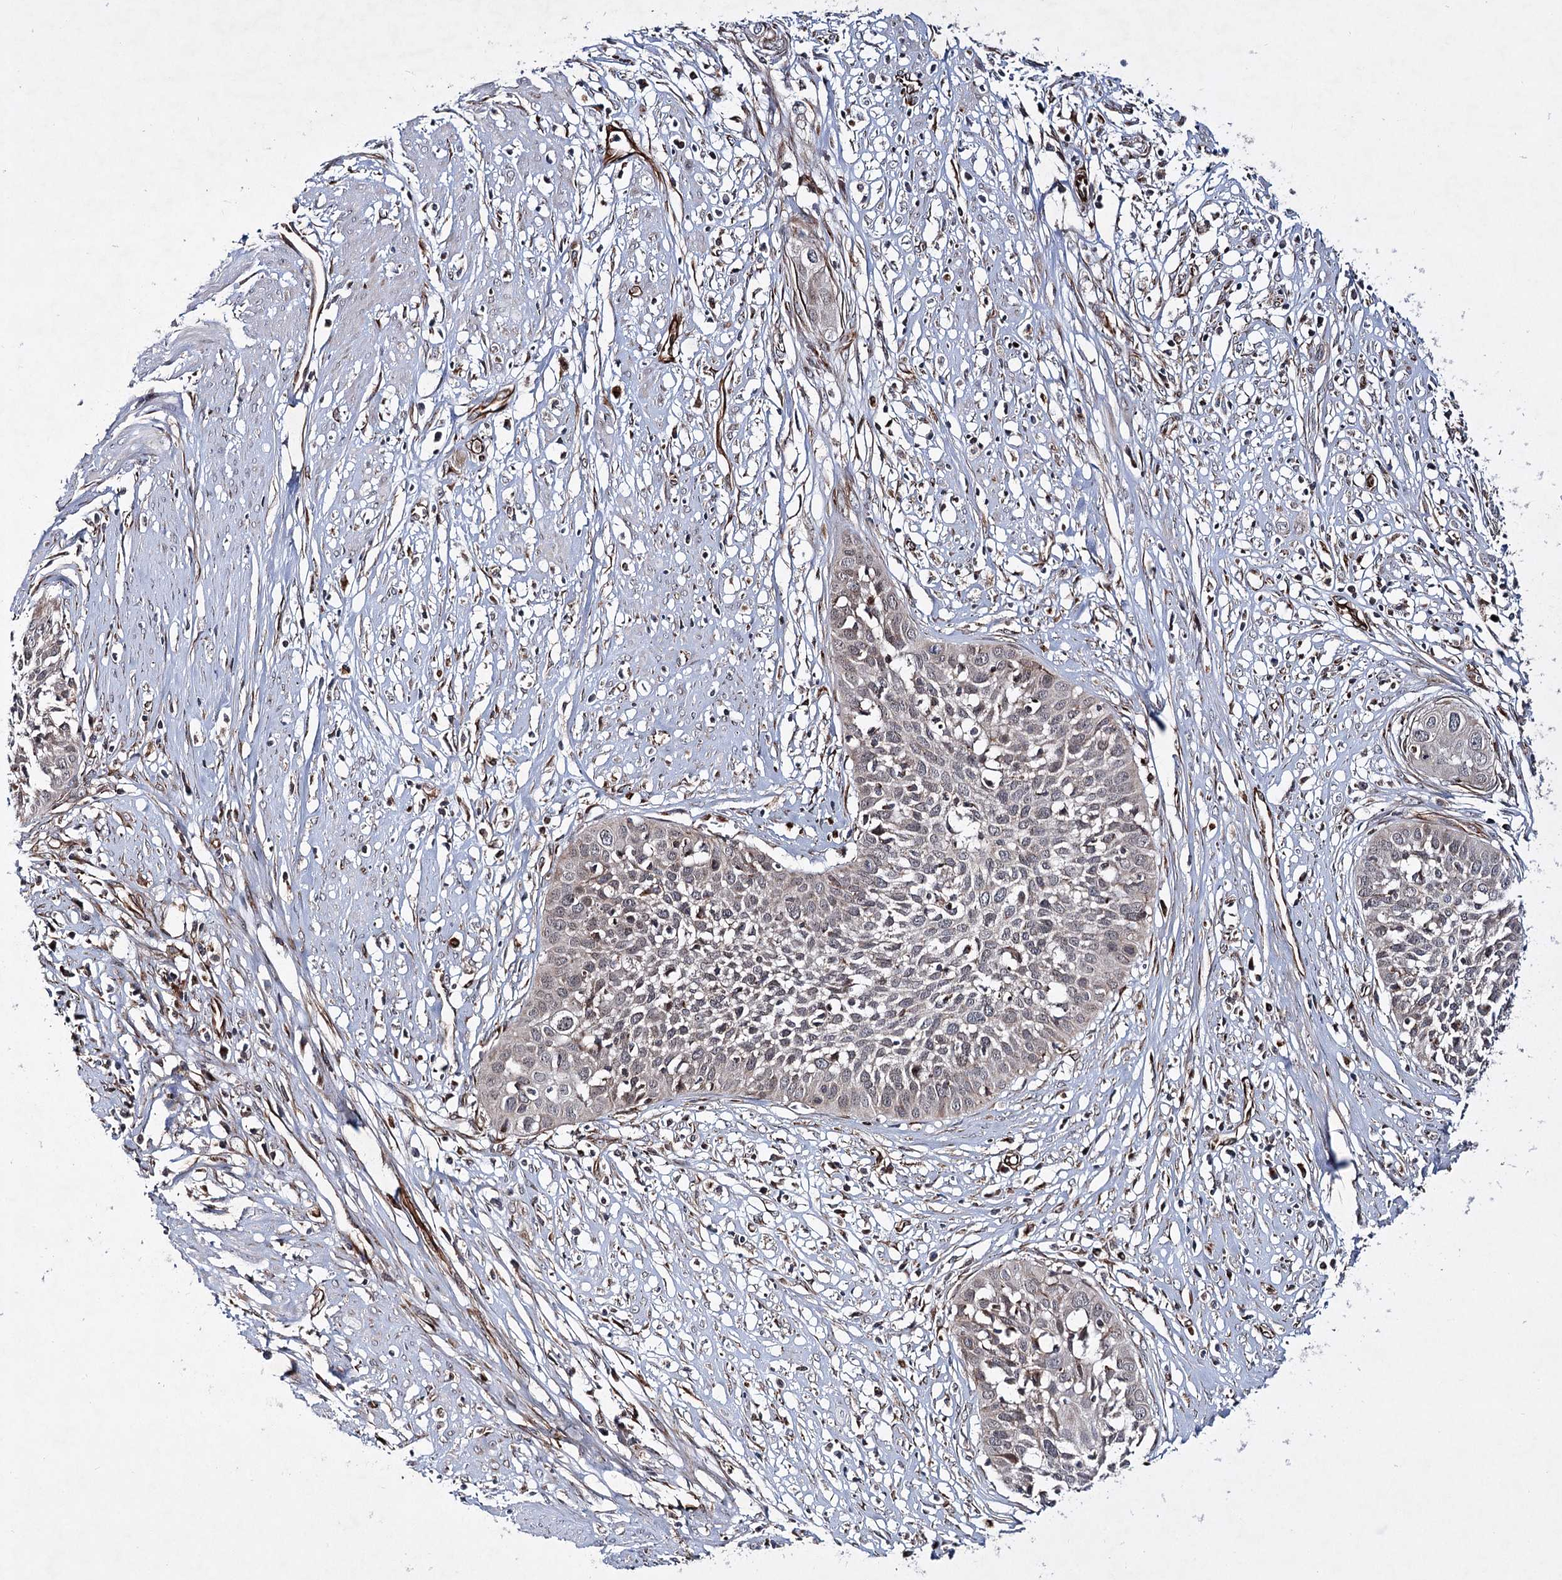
{"staining": {"intensity": "negative", "quantity": "none", "location": "none"}, "tissue": "cervical cancer", "cell_type": "Tumor cells", "image_type": "cancer", "snomed": [{"axis": "morphology", "description": "Squamous cell carcinoma, NOS"}, {"axis": "topography", "description": "Cervix"}], "caption": "Immunohistochemistry image of neoplastic tissue: human squamous cell carcinoma (cervical) stained with DAB (3,3'-diaminobenzidine) displays no significant protein staining in tumor cells.", "gene": "DPEP2", "patient": {"sex": "female", "age": 34}}